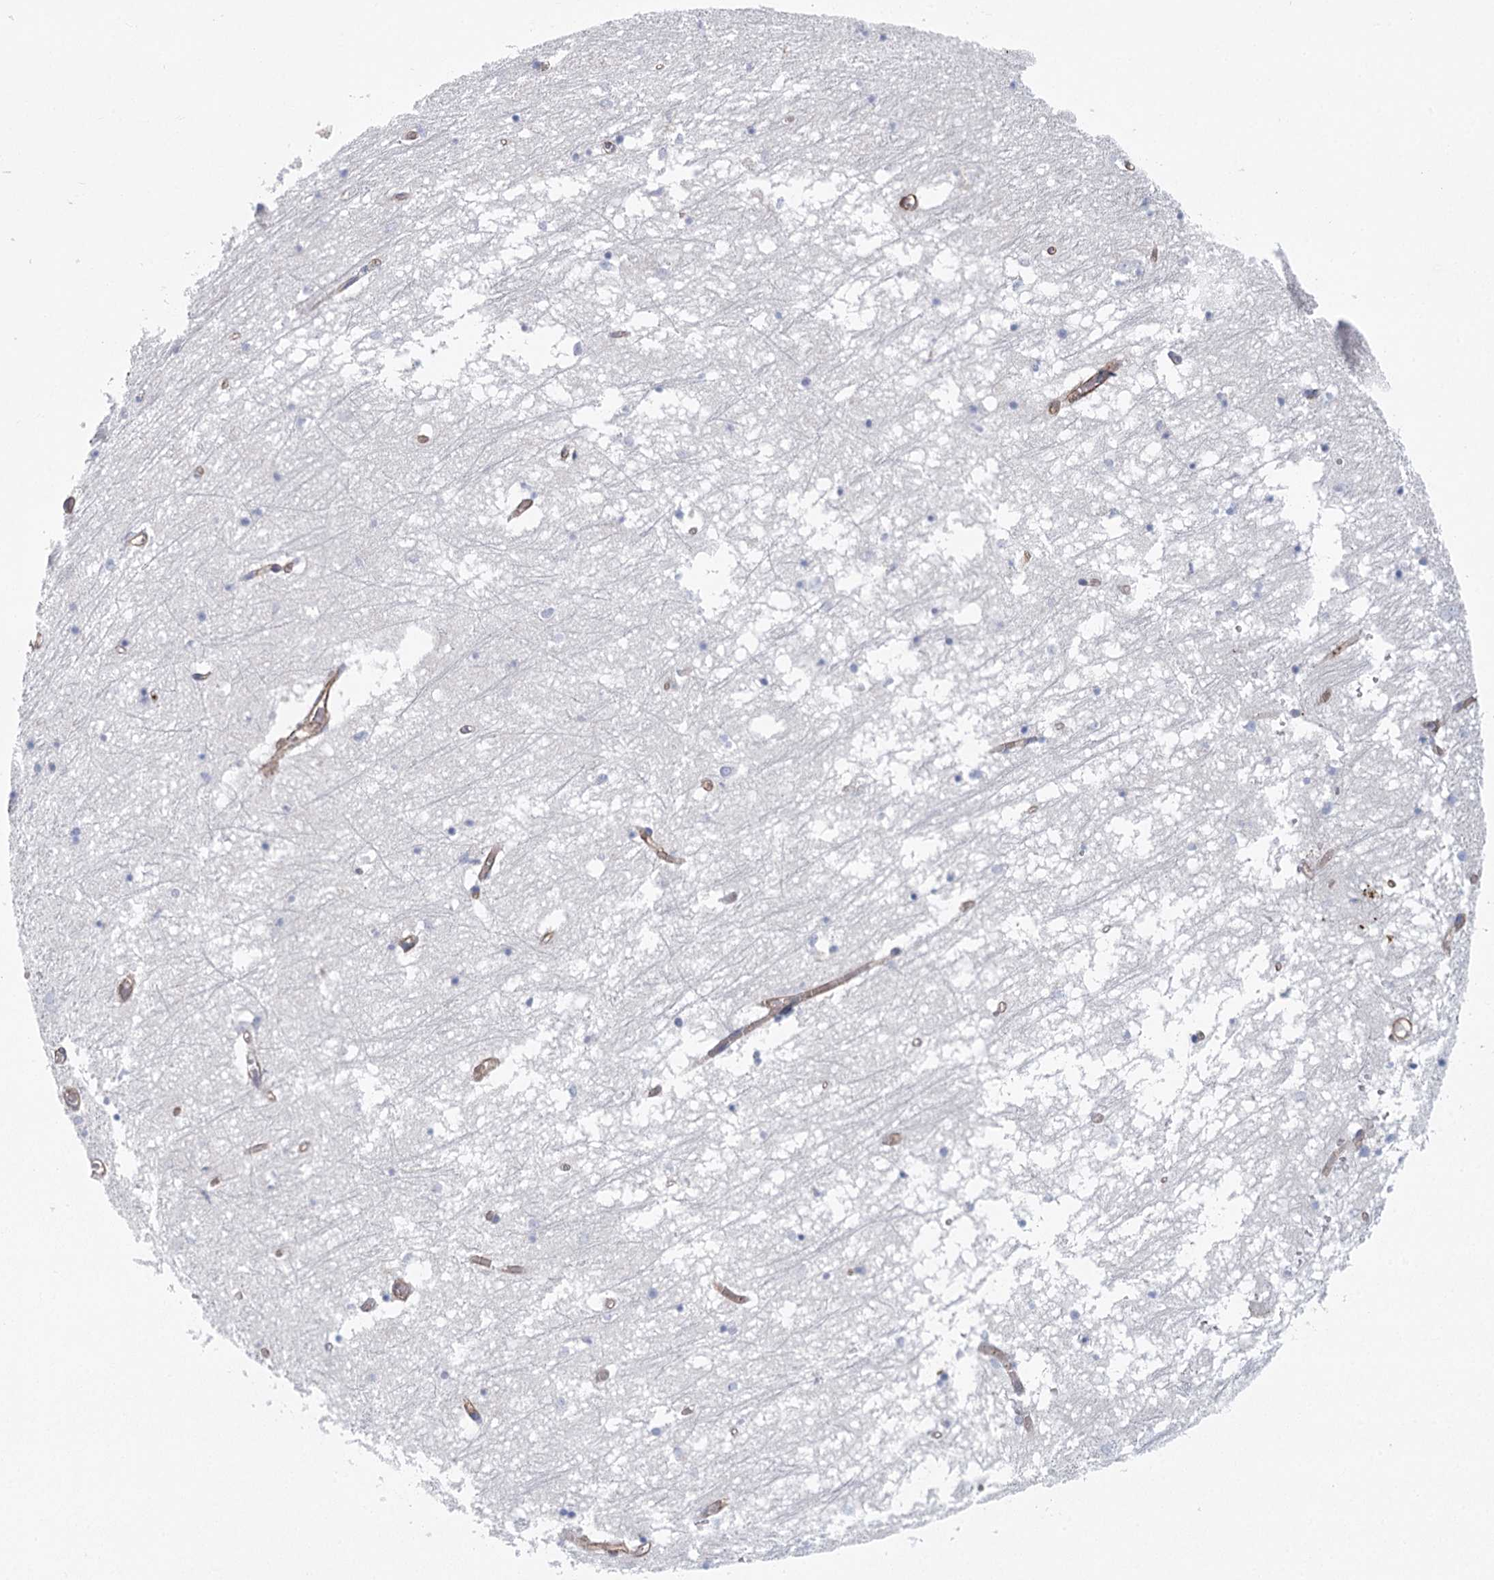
{"staining": {"intensity": "negative", "quantity": "none", "location": "none"}, "tissue": "hippocampus", "cell_type": "Glial cells", "image_type": "normal", "snomed": [{"axis": "morphology", "description": "Normal tissue, NOS"}, {"axis": "topography", "description": "Hippocampus"}], "caption": "This histopathology image is of unremarkable hippocampus stained with immunohistochemistry to label a protein in brown with the nuclei are counter-stained blue. There is no staining in glial cells. (DAB immunohistochemistry with hematoxylin counter stain).", "gene": "IFT46", "patient": {"sex": "male", "age": 70}}